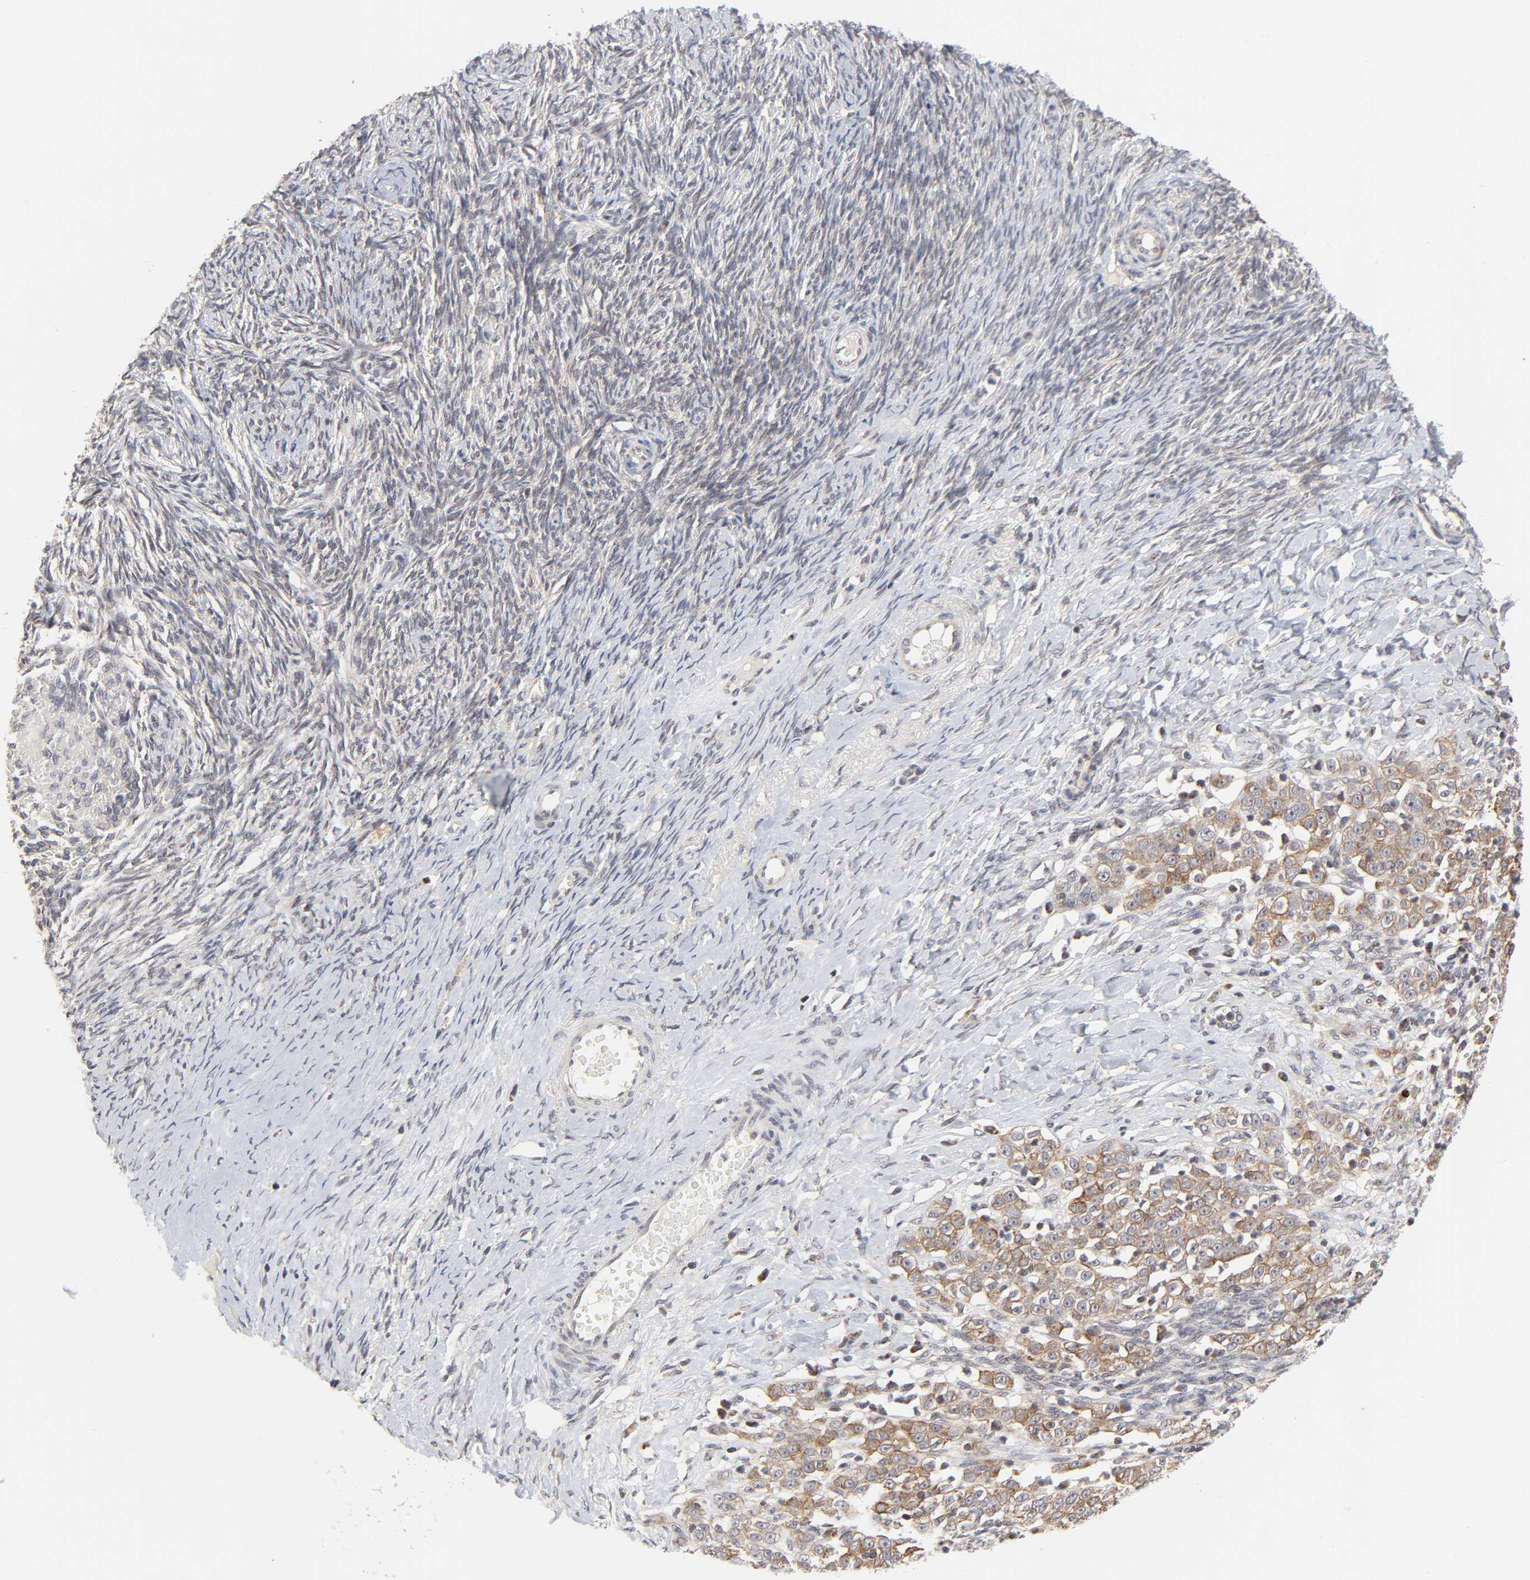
{"staining": {"intensity": "moderate", "quantity": ">75%", "location": "cytoplasmic/membranous"}, "tissue": "ovarian cancer", "cell_type": "Tumor cells", "image_type": "cancer", "snomed": [{"axis": "morphology", "description": "Normal tissue, NOS"}, {"axis": "morphology", "description": "Cystadenocarcinoma, serous, NOS"}, {"axis": "topography", "description": "Ovary"}], "caption": "Immunohistochemistry (IHC) (DAB (3,3'-diaminobenzidine)) staining of human ovarian serous cystadenocarcinoma shows moderate cytoplasmic/membranous protein staining in about >75% of tumor cells.", "gene": "AUH", "patient": {"sex": "female", "age": 62}}